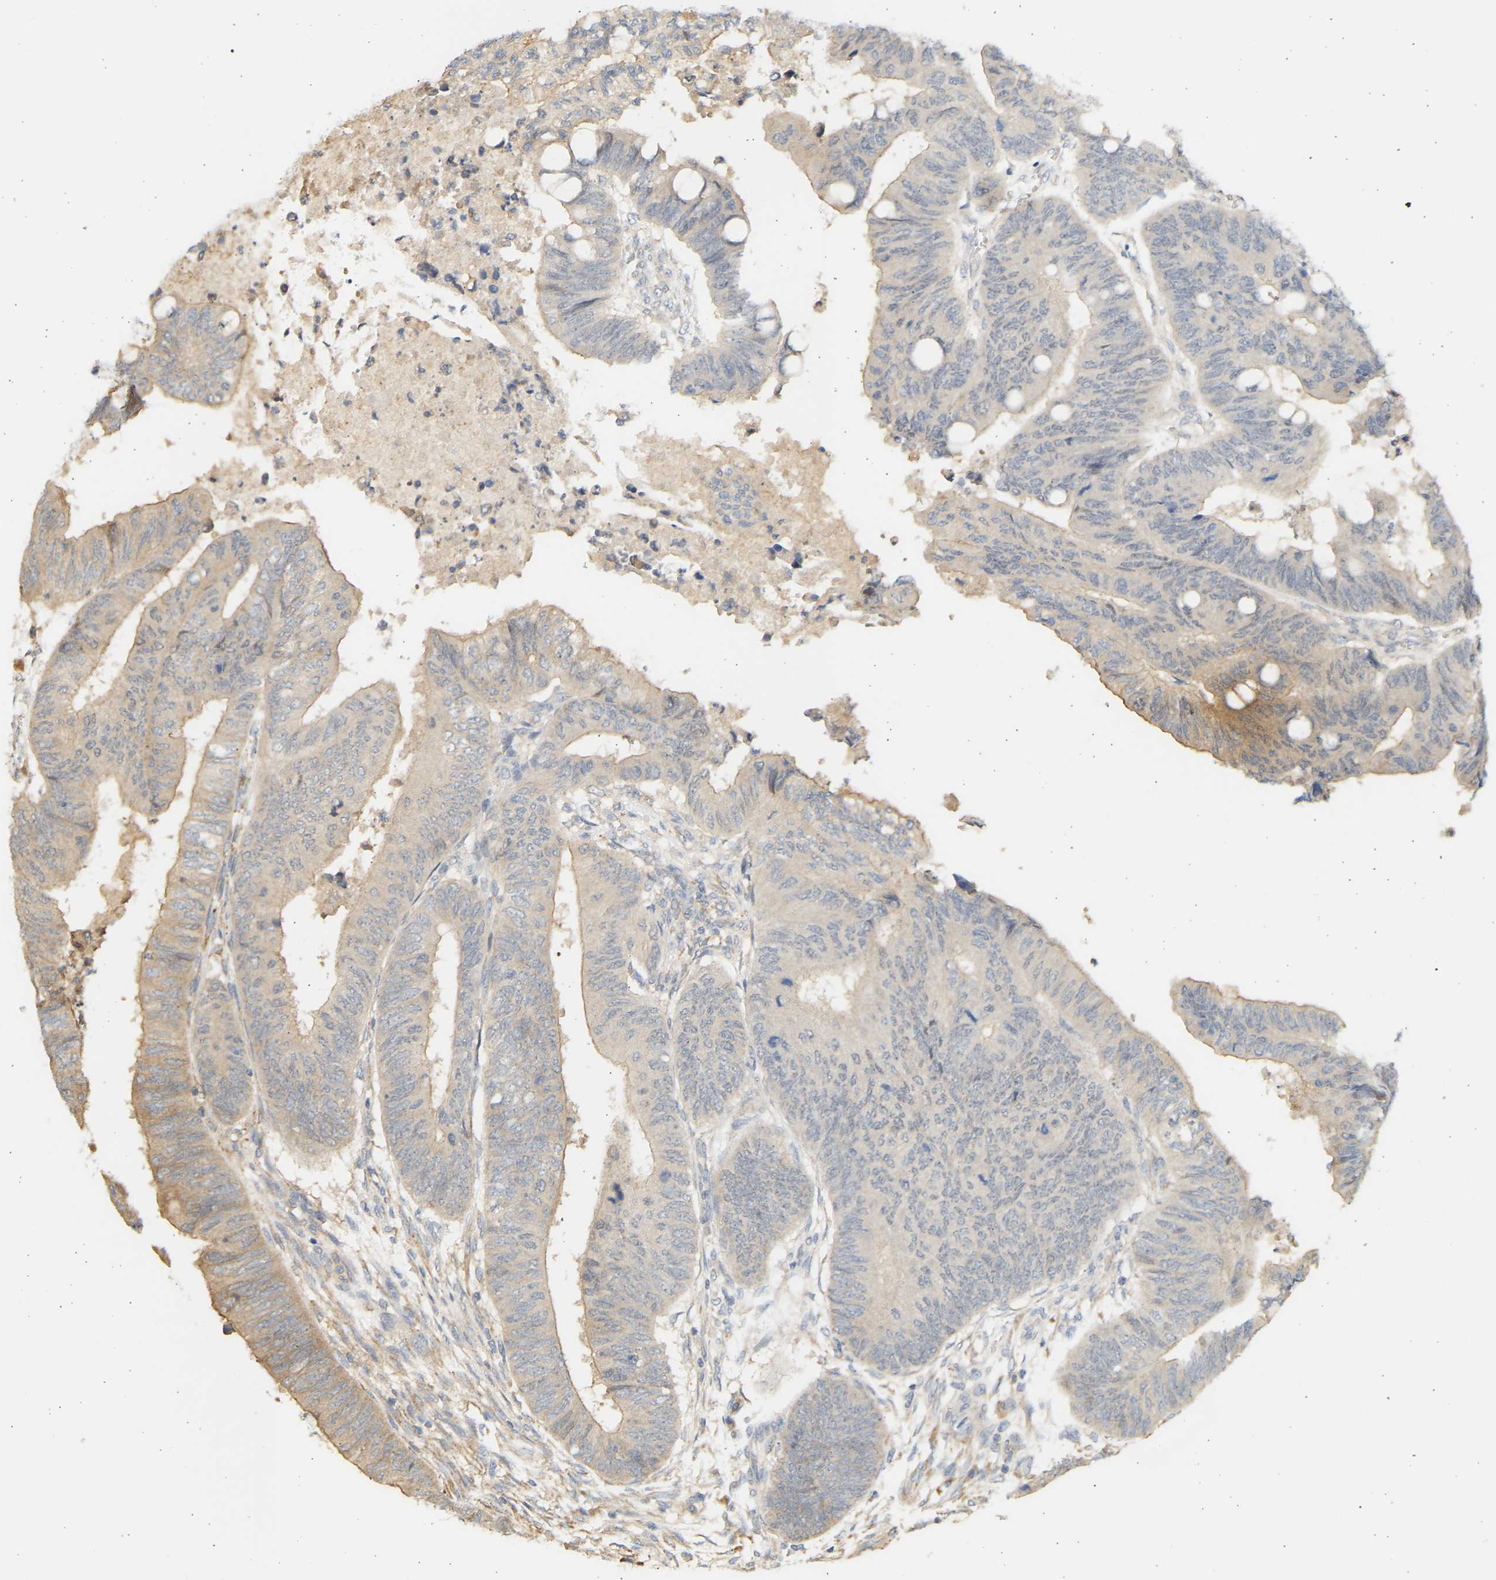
{"staining": {"intensity": "weak", "quantity": "25%-75%", "location": "cytoplasmic/membranous"}, "tissue": "colorectal cancer", "cell_type": "Tumor cells", "image_type": "cancer", "snomed": [{"axis": "morphology", "description": "Normal tissue, NOS"}, {"axis": "morphology", "description": "Adenocarcinoma, NOS"}, {"axis": "topography", "description": "Rectum"}, {"axis": "topography", "description": "Peripheral nerve tissue"}], "caption": "The photomicrograph demonstrates staining of adenocarcinoma (colorectal), revealing weak cytoplasmic/membranous protein expression (brown color) within tumor cells.", "gene": "B4GALT6", "patient": {"sex": "male", "age": 92}}